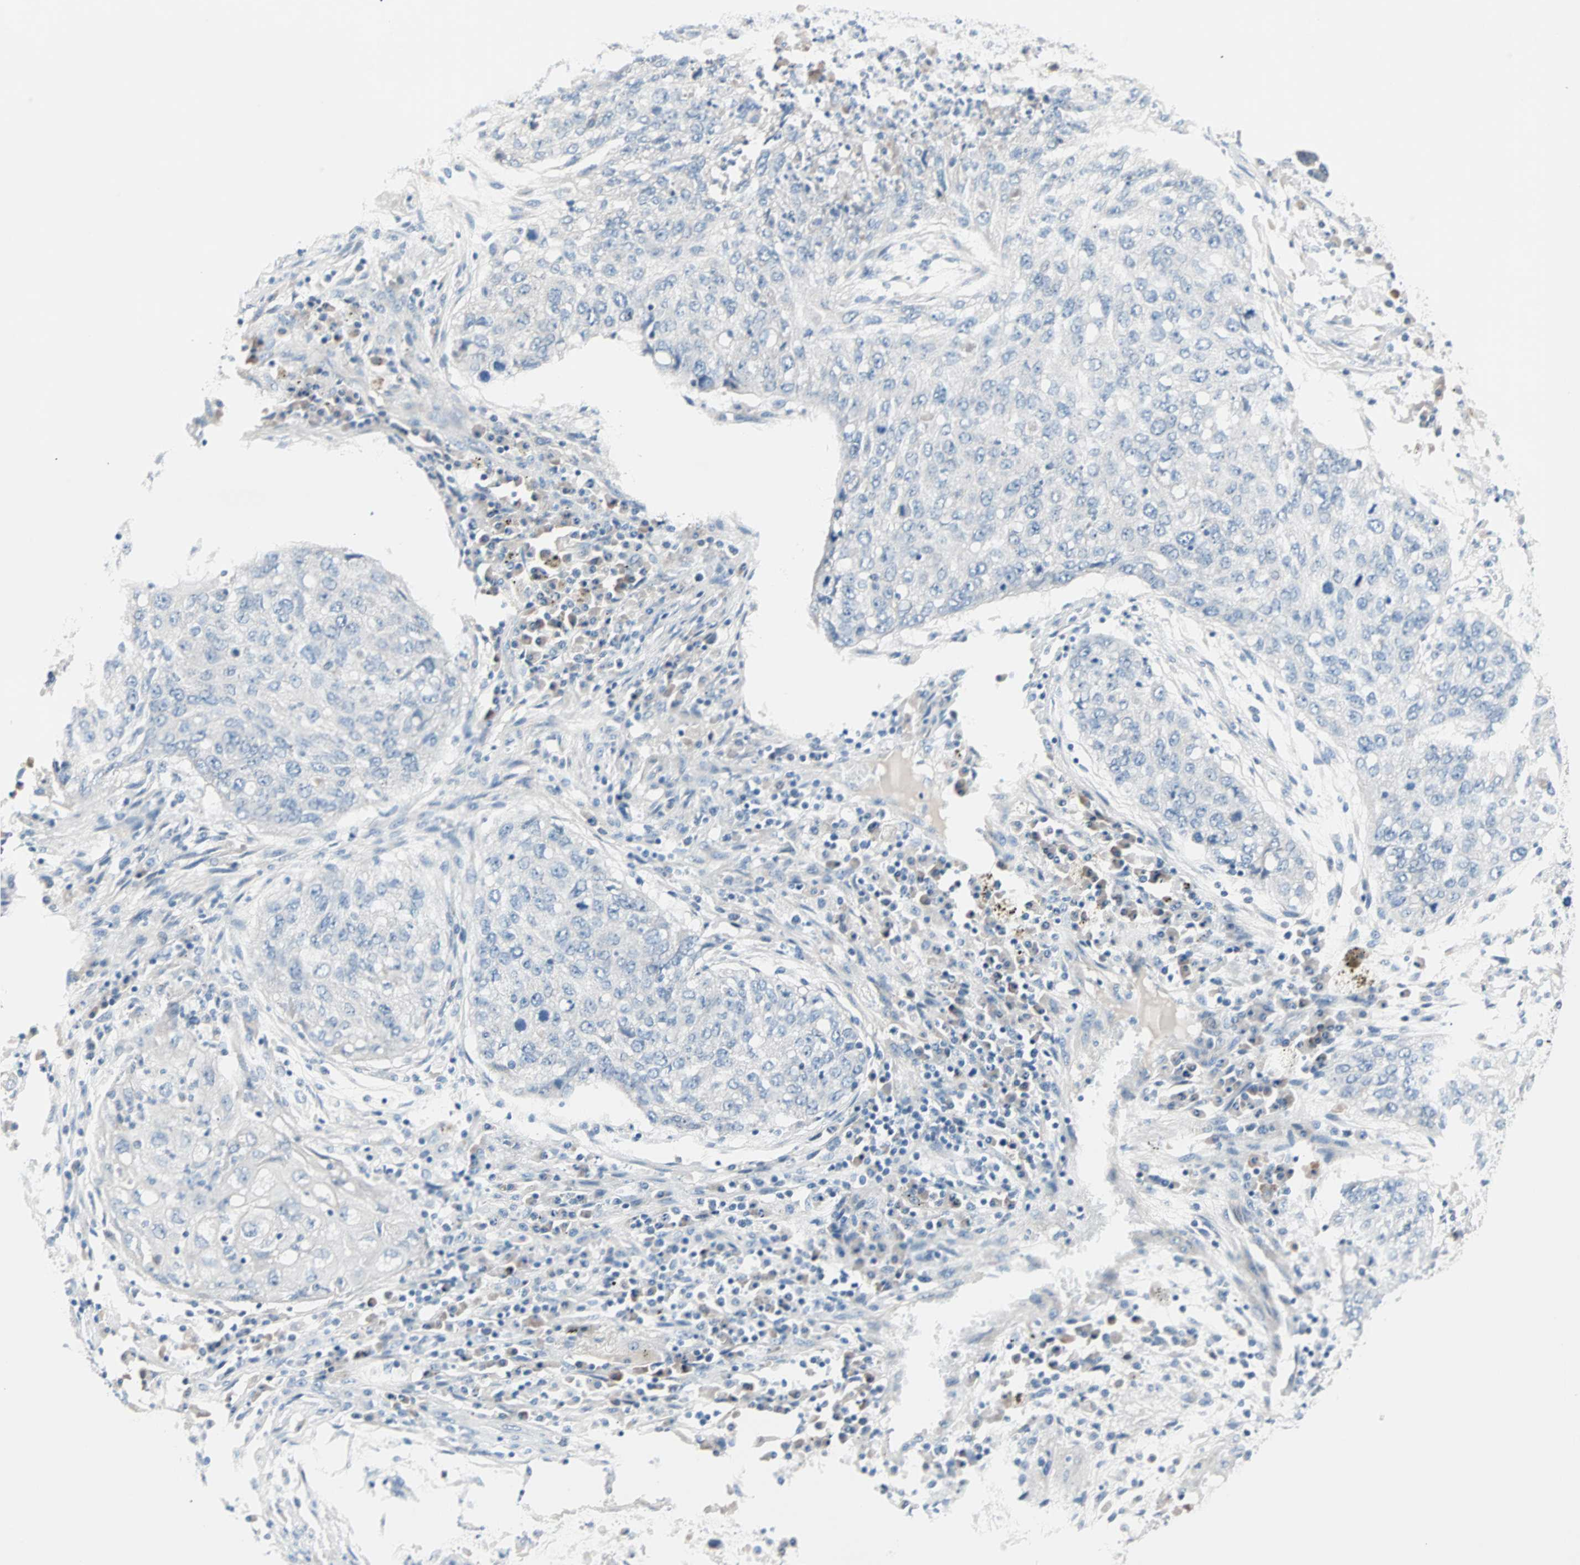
{"staining": {"intensity": "negative", "quantity": "none", "location": "none"}, "tissue": "lung cancer", "cell_type": "Tumor cells", "image_type": "cancer", "snomed": [{"axis": "morphology", "description": "Squamous cell carcinoma, NOS"}, {"axis": "topography", "description": "Lung"}], "caption": "The micrograph demonstrates no staining of tumor cells in lung squamous cell carcinoma.", "gene": "NEFH", "patient": {"sex": "female", "age": 63}}